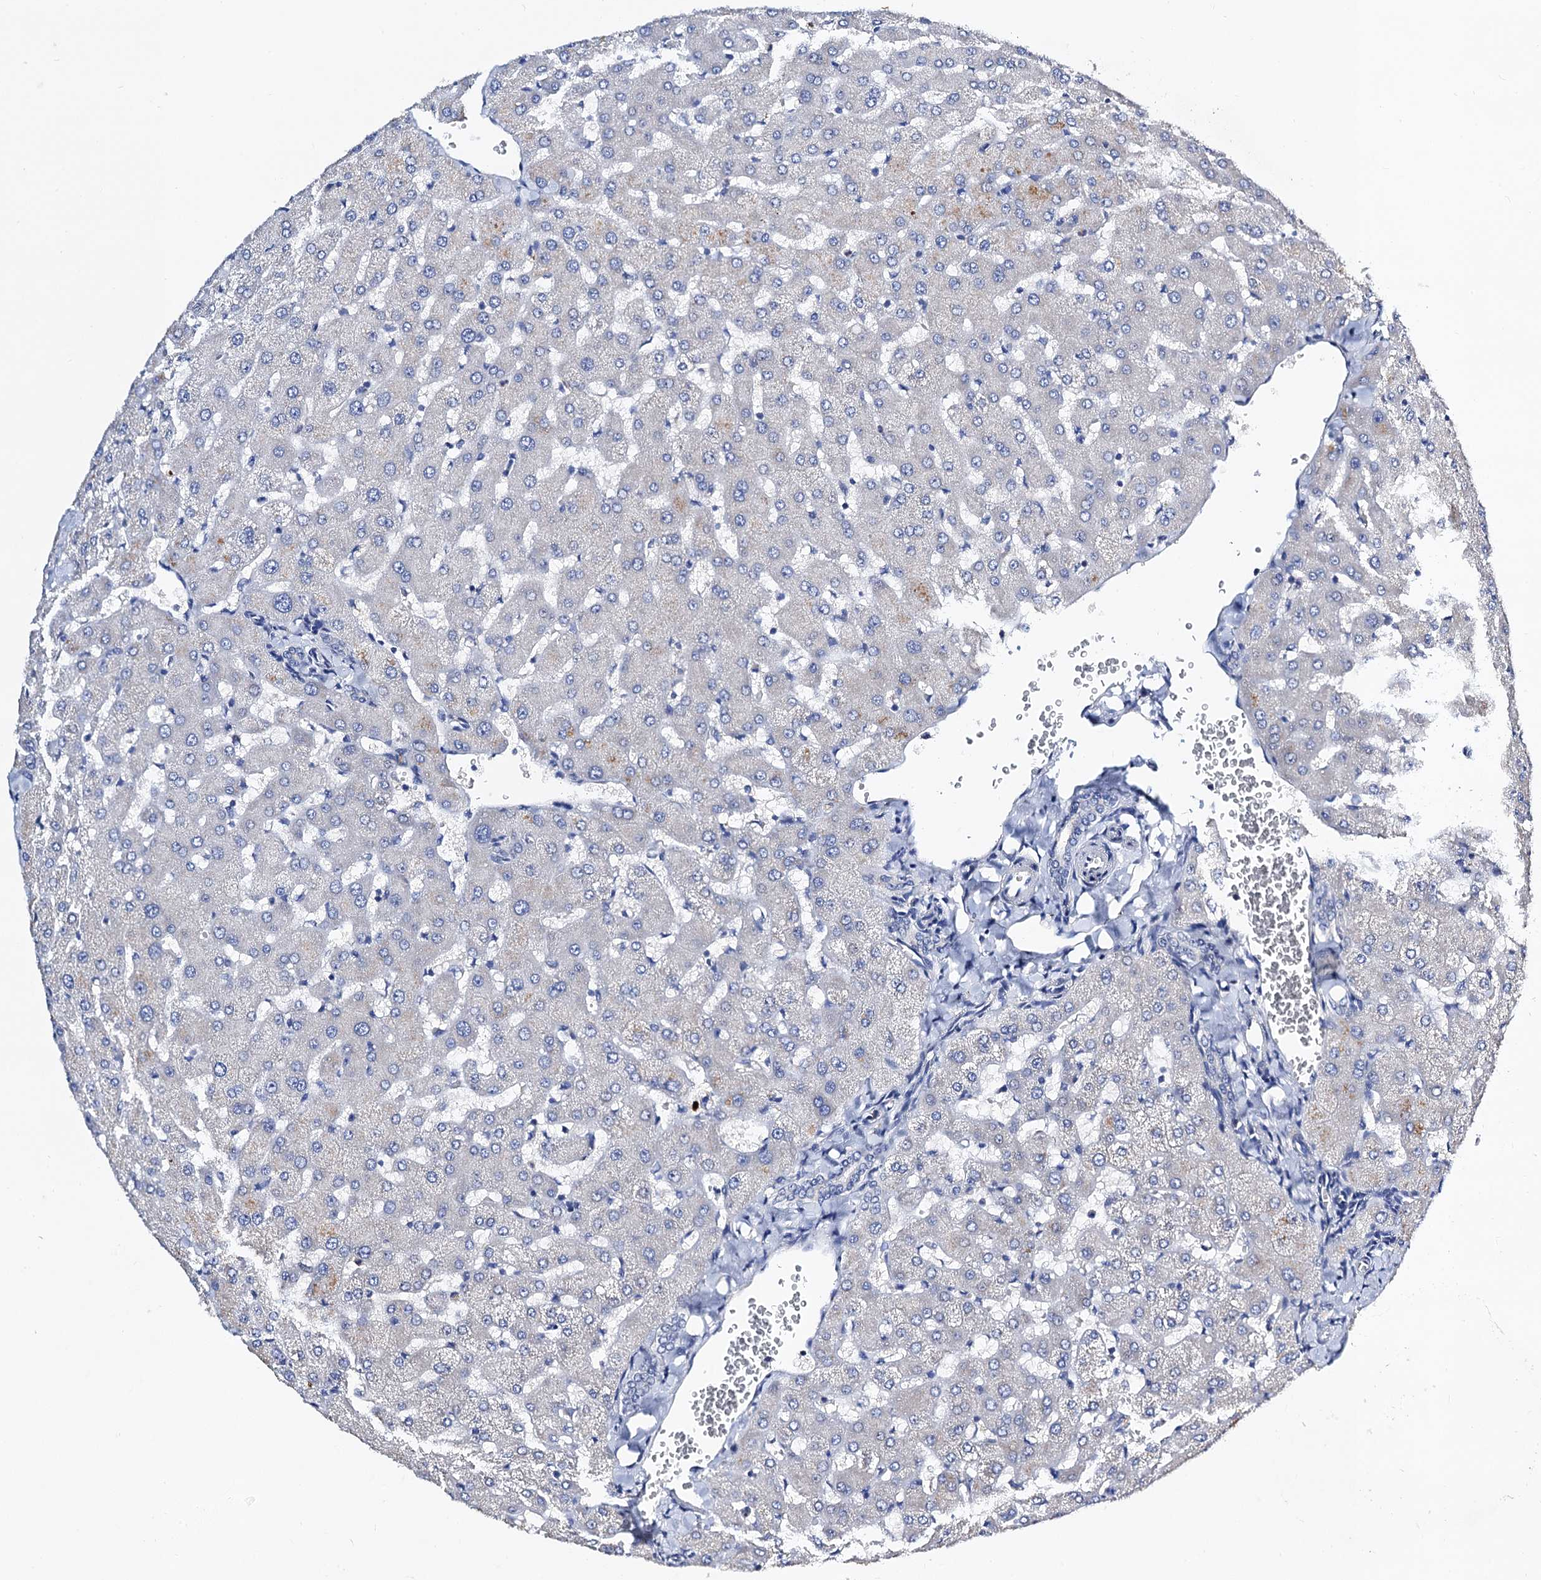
{"staining": {"intensity": "negative", "quantity": "none", "location": "none"}, "tissue": "liver", "cell_type": "Cholangiocytes", "image_type": "normal", "snomed": [{"axis": "morphology", "description": "Normal tissue, NOS"}, {"axis": "topography", "description": "Liver"}], "caption": "This is an immunohistochemistry histopathology image of benign human liver. There is no positivity in cholangiocytes.", "gene": "FREM3", "patient": {"sex": "female", "age": 63}}